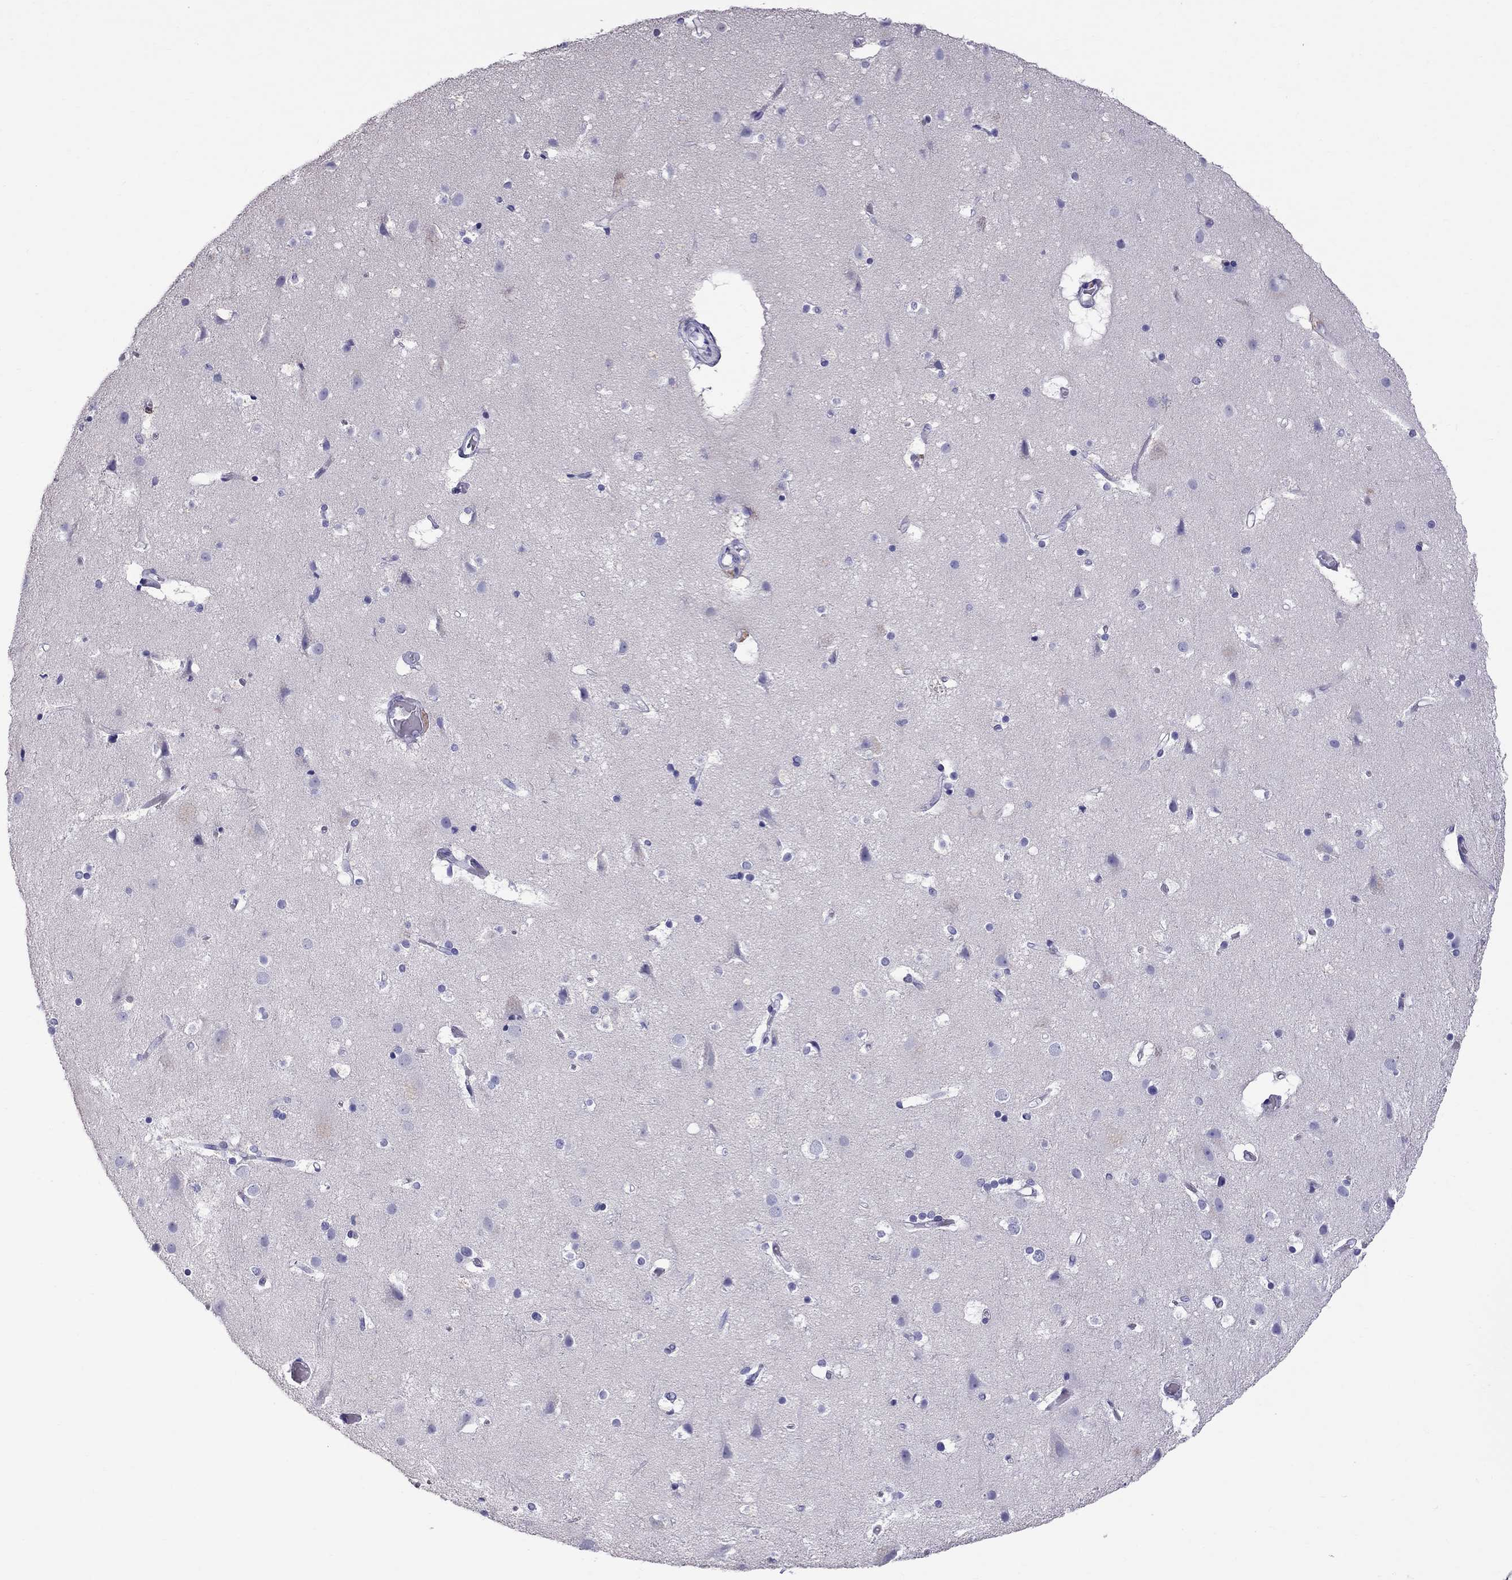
{"staining": {"intensity": "negative", "quantity": "none", "location": "none"}, "tissue": "cerebral cortex", "cell_type": "Endothelial cells", "image_type": "normal", "snomed": [{"axis": "morphology", "description": "Normal tissue, NOS"}, {"axis": "topography", "description": "Cerebral cortex"}], "caption": "Endothelial cells show no significant protein expression in unremarkable cerebral cortex. (Immunohistochemistry (ihc), brightfield microscopy, high magnification).", "gene": "TTLL13", "patient": {"sex": "female", "age": 52}}